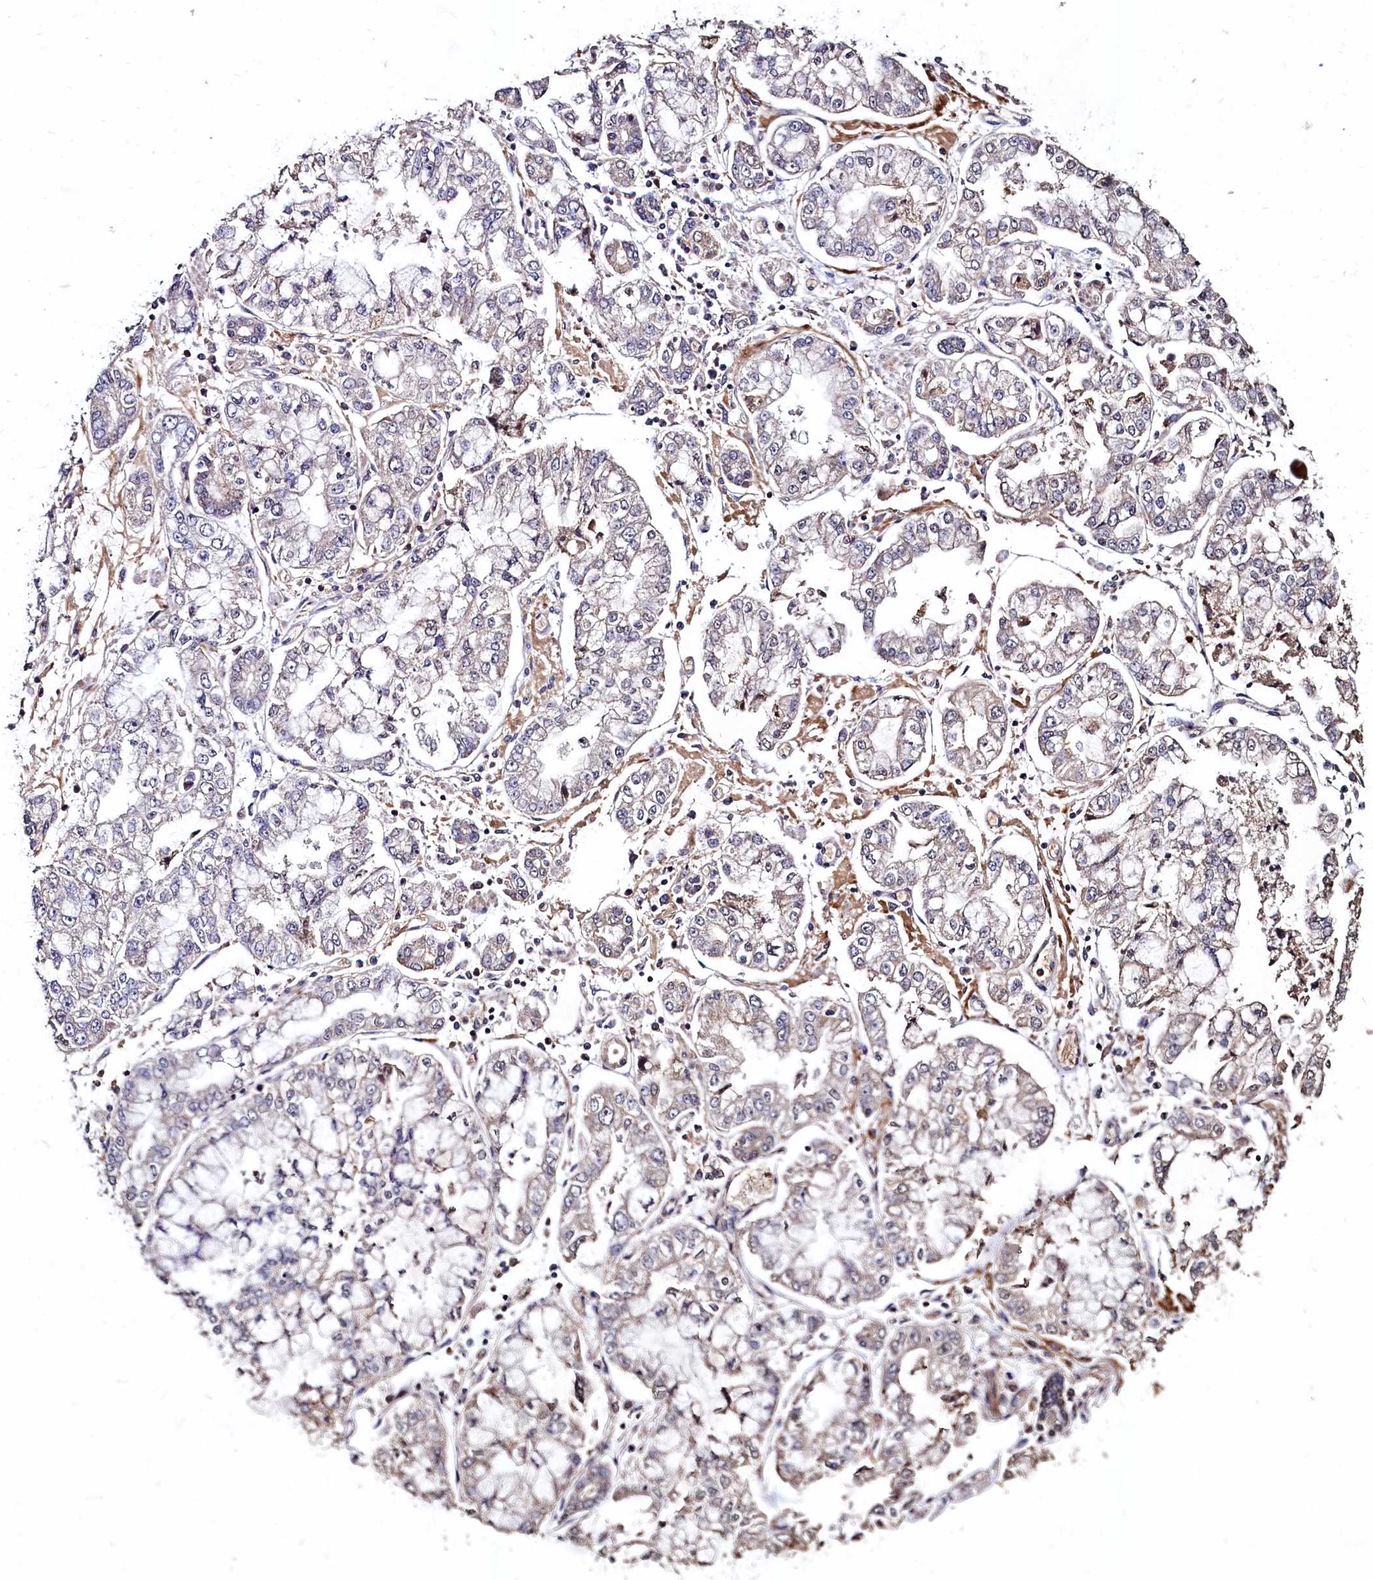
{"staining": {"intensity": "weak", "quantity": "<25%", "location": "cytoplasmic/membranous"}, "tissue": "stomach cancer", "cell_type": "Tumor cells", "image_type": "cancer", "snomed": [{"axis": "morphology", "description": "Adenocarcinoma, NOS"}, {"axis": "topography", "description": "Stomach"}], "caption": "Tumor cells are negative for brown protein staining in stomach adenocarcinoma.", "gene": "CSTPP1", "patient": {"sex": "male", "age": 76}}